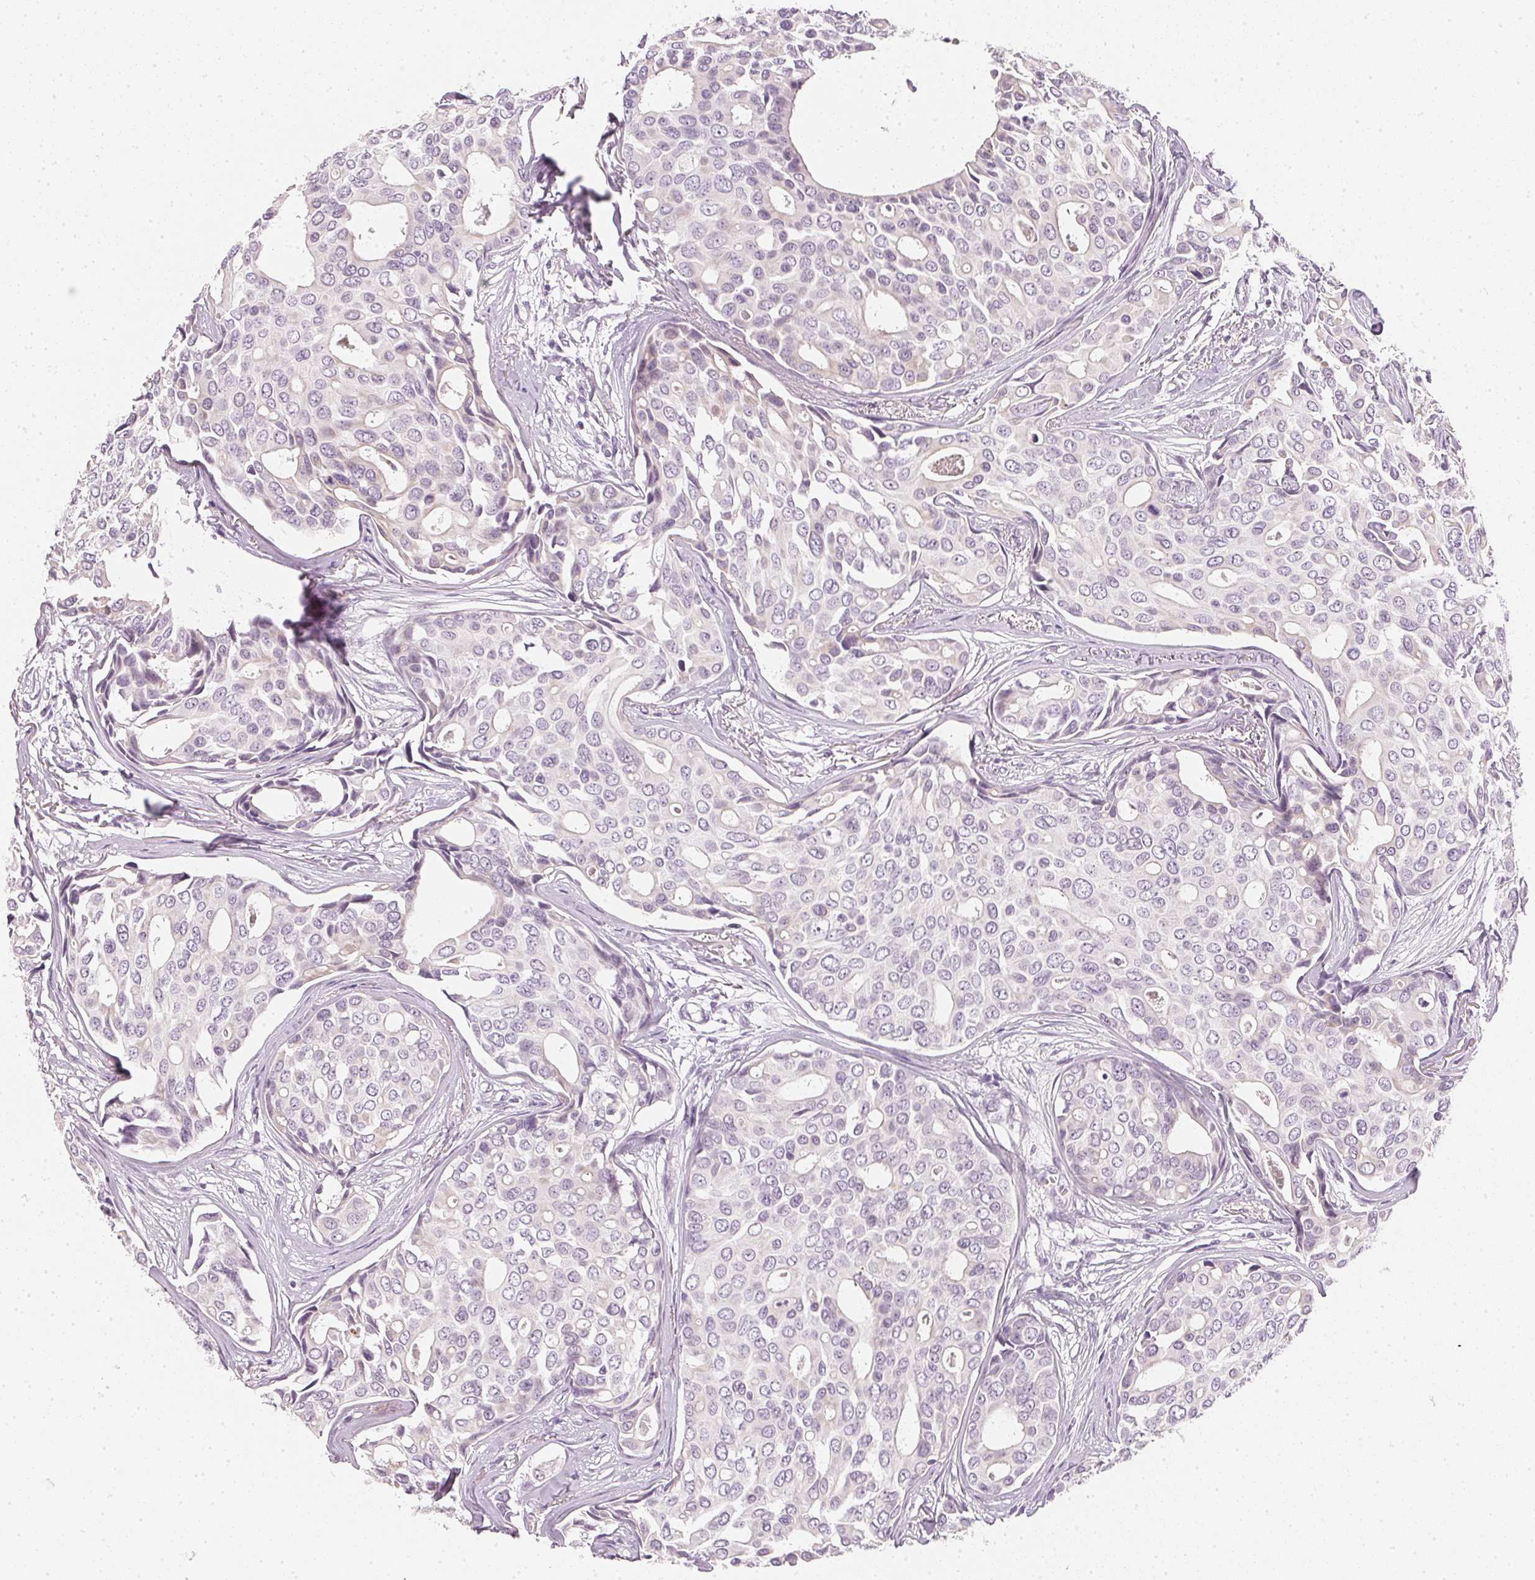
{"staining": {"intensity": "negative", "quantity": "none", "location": "none"}, "tissue": "breast cancer", "cell_type": "Tumor cells", "image_type": "cancer", "snomed": [{"axis": "morphology", "description": "Duct carcinoma"}, {"axis": "topography", "description": "Breast"}], "caption": "There is no significant positivity in tumor cells of breast cancer.", "gene": "CHST4", "patient": {"sex": "female", "age": 54}}